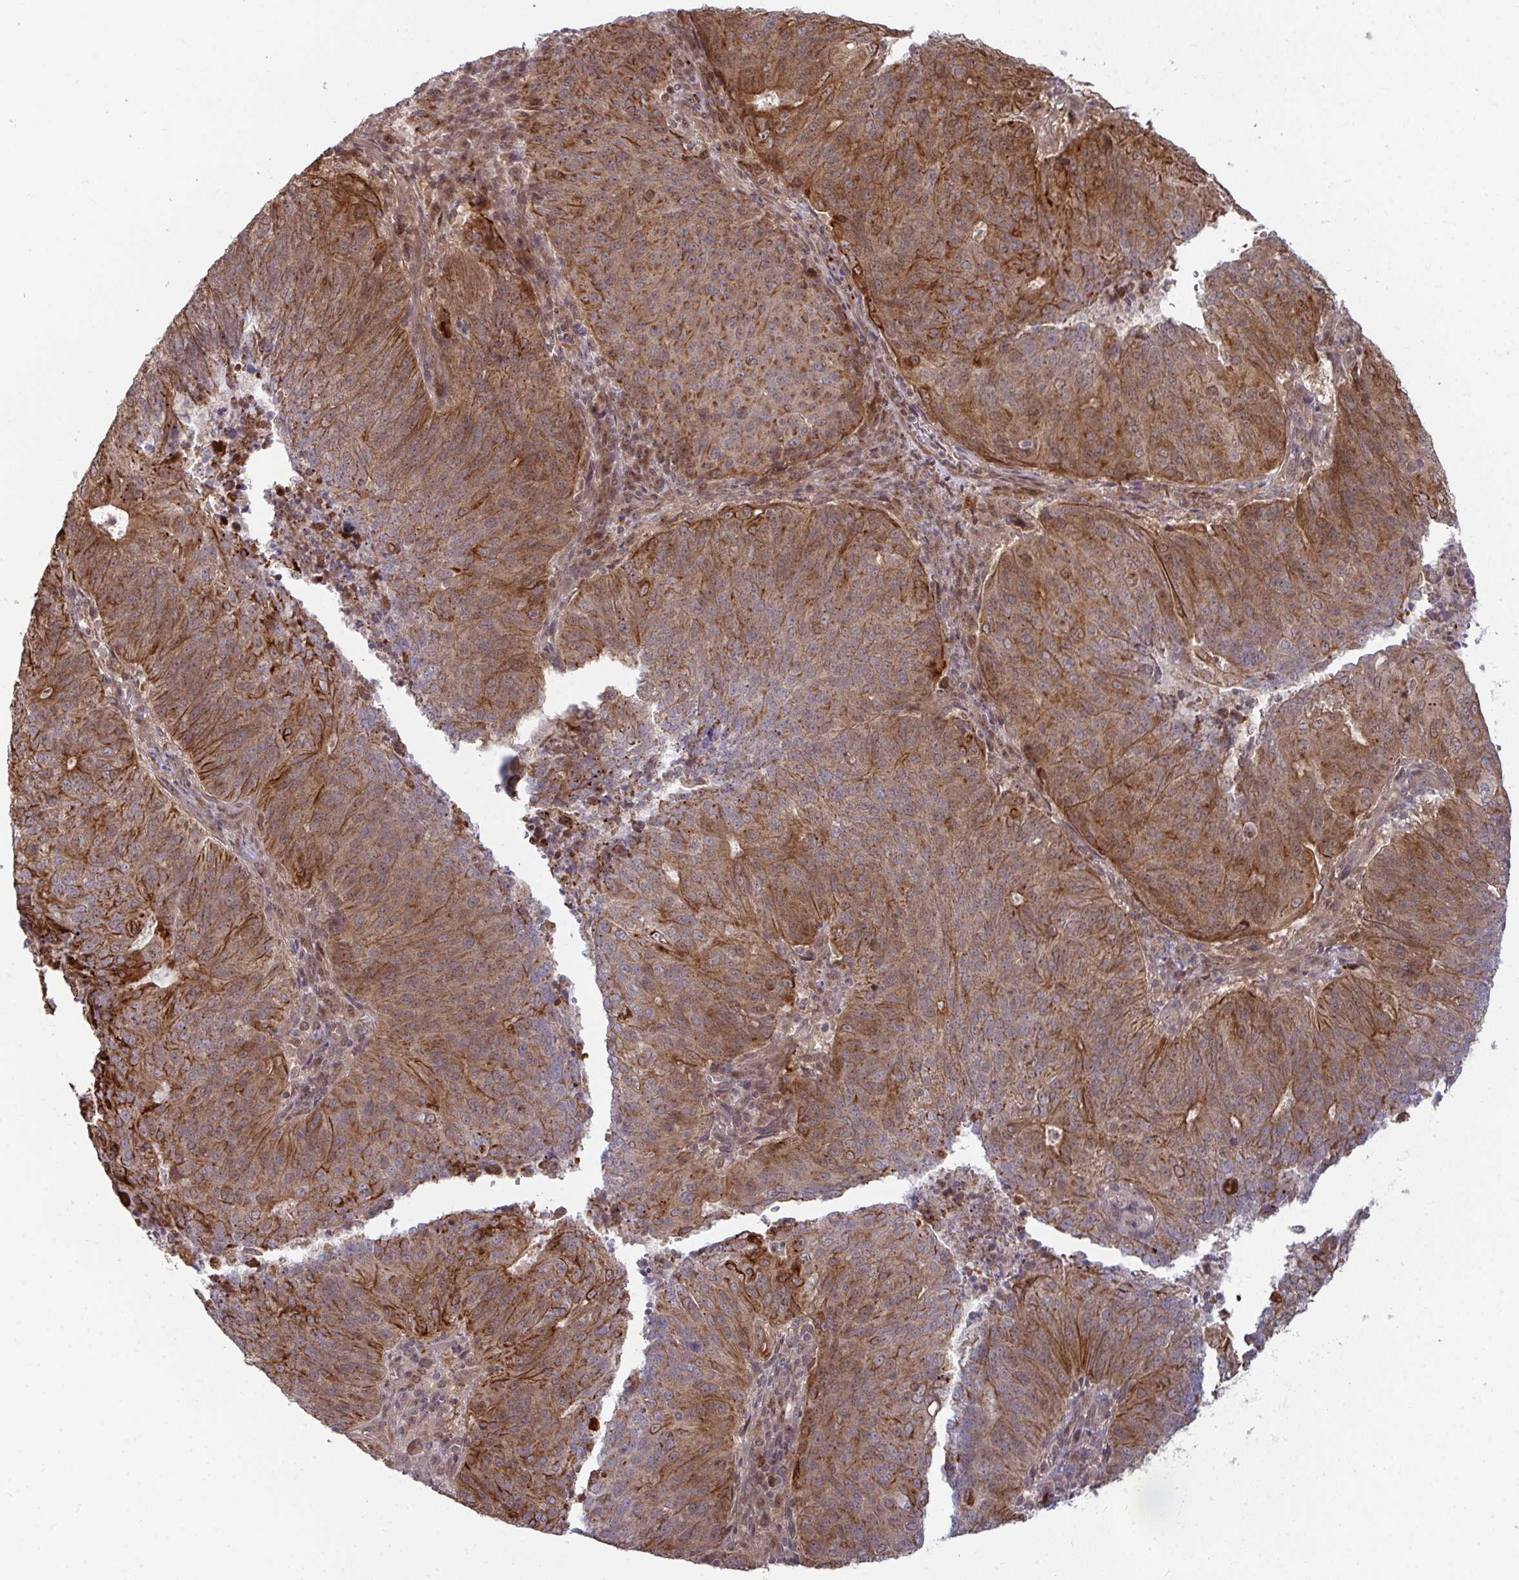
{"staining": {"intensity": "moderate", "quantity": ">75%", "location": "cytoplasmic/membranous"}, "tissue": "endometrial cancer", "cell_type": "Tumor cells", "image_type": "cancer", "snomed": [{"axis": "morphology", "description": "Adenocarcinoma, NOS"}, {"axis": "topography", "description": "Endometrium"}], "caption": "Human endometrial adenocarcinoma stained with a brown dye shows moderate cytoplasmic/membranous positive positivity in about >75% of tumor cells.", "gene": "TRIM44", "patient": {"sex": "female", "age": 82}}